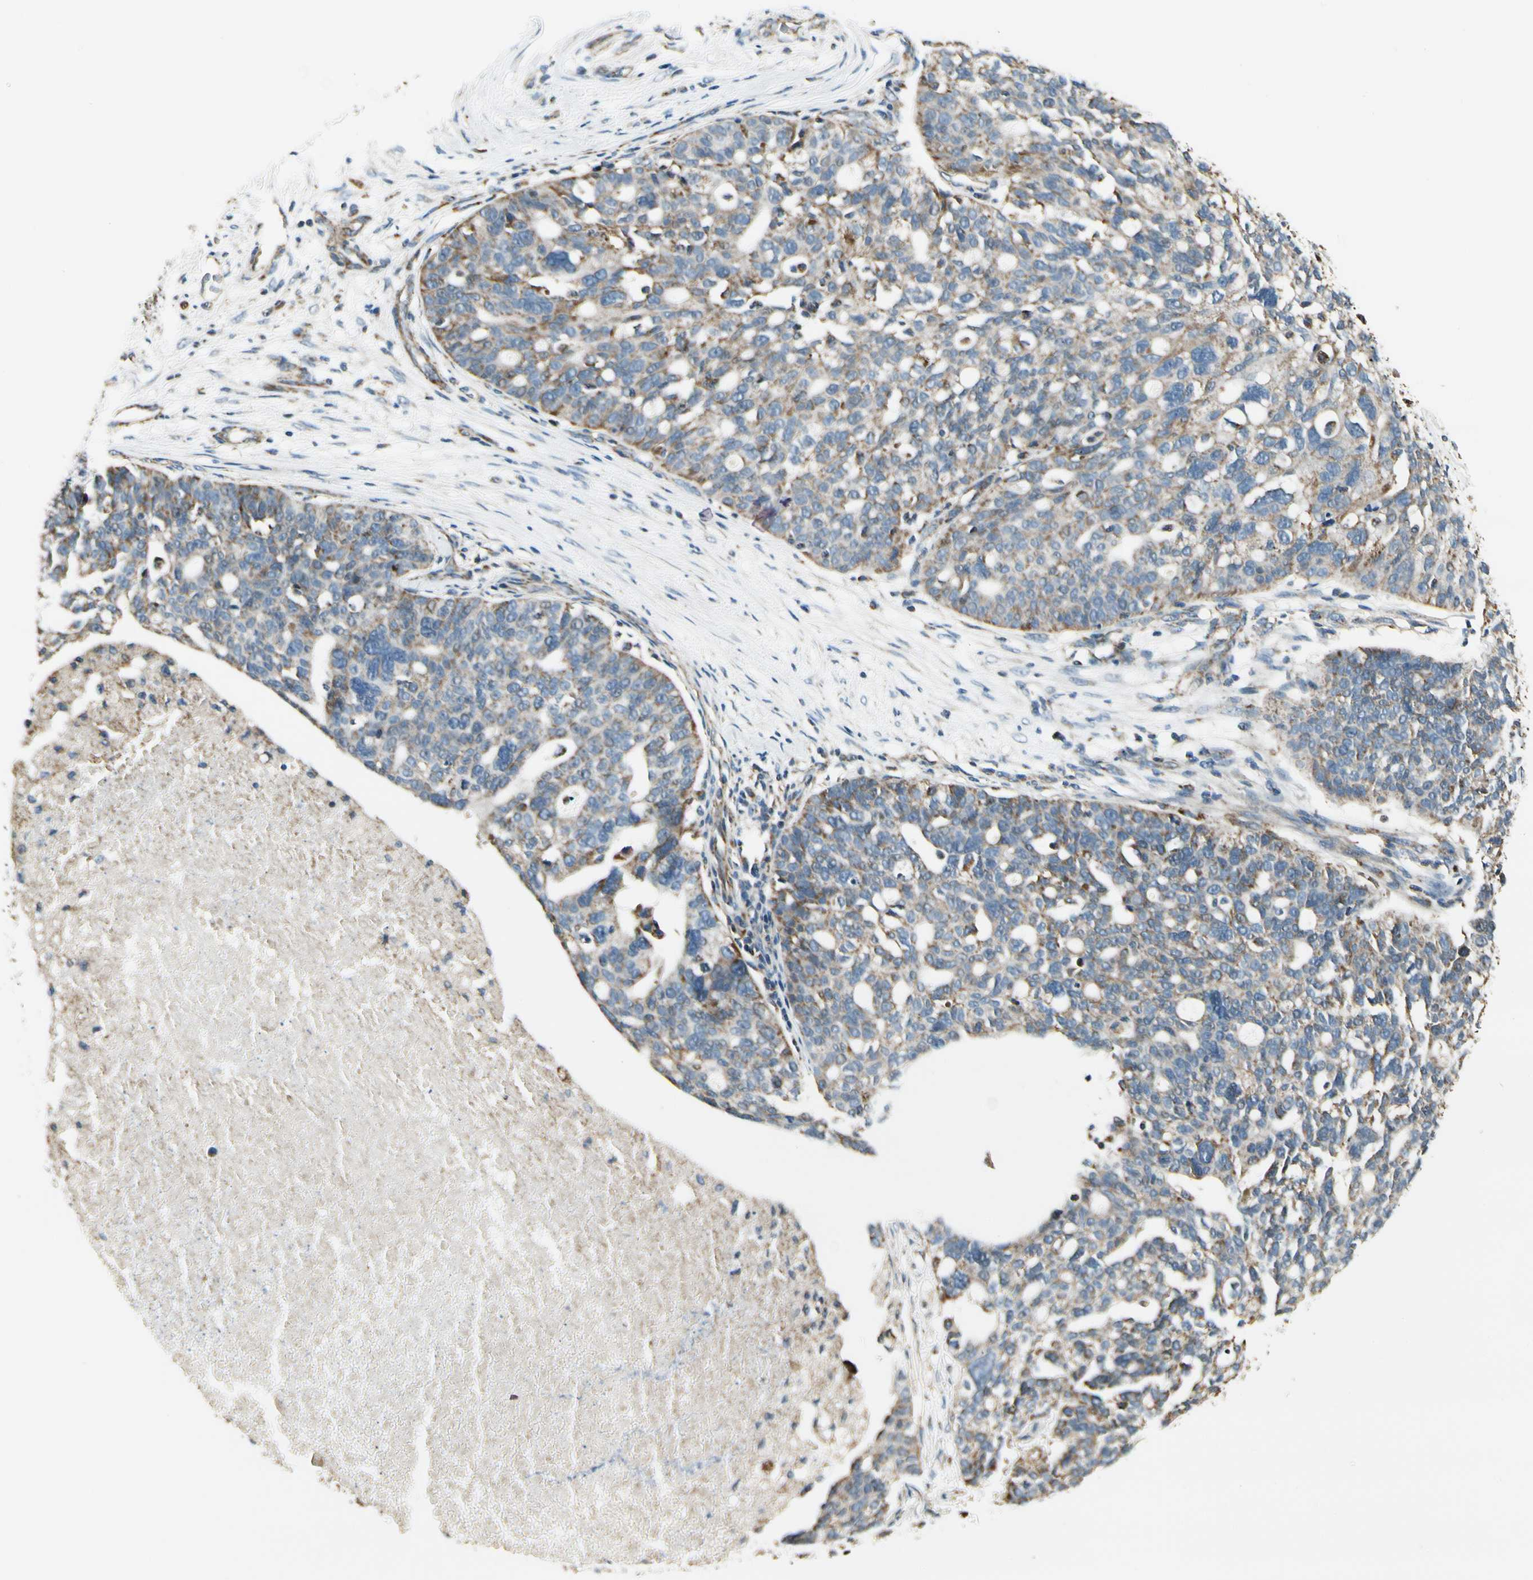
{"staining": {"intensity": "moderate", "quantity": "<25%", "location": "cytoplasmic/membranous"}, "tissue": "ovarian cancer", "cell_type": "Tumor cells", "image_type": "cancer", "snomed": [{"axis": "morphology", "description": "Cystadenocarcinoma, serous, NOS"}, {"axis": "topography", "description": "Ovary"}], "caption": "A high-resolution photomicrograph shows IHC staining of ovarian cancer, which shows moderate cytoplasmic/membranous staining in approximately <25% of tumor cells.", "gene": "EPHB3", "patient": {"sex": "female", "age": 59}}